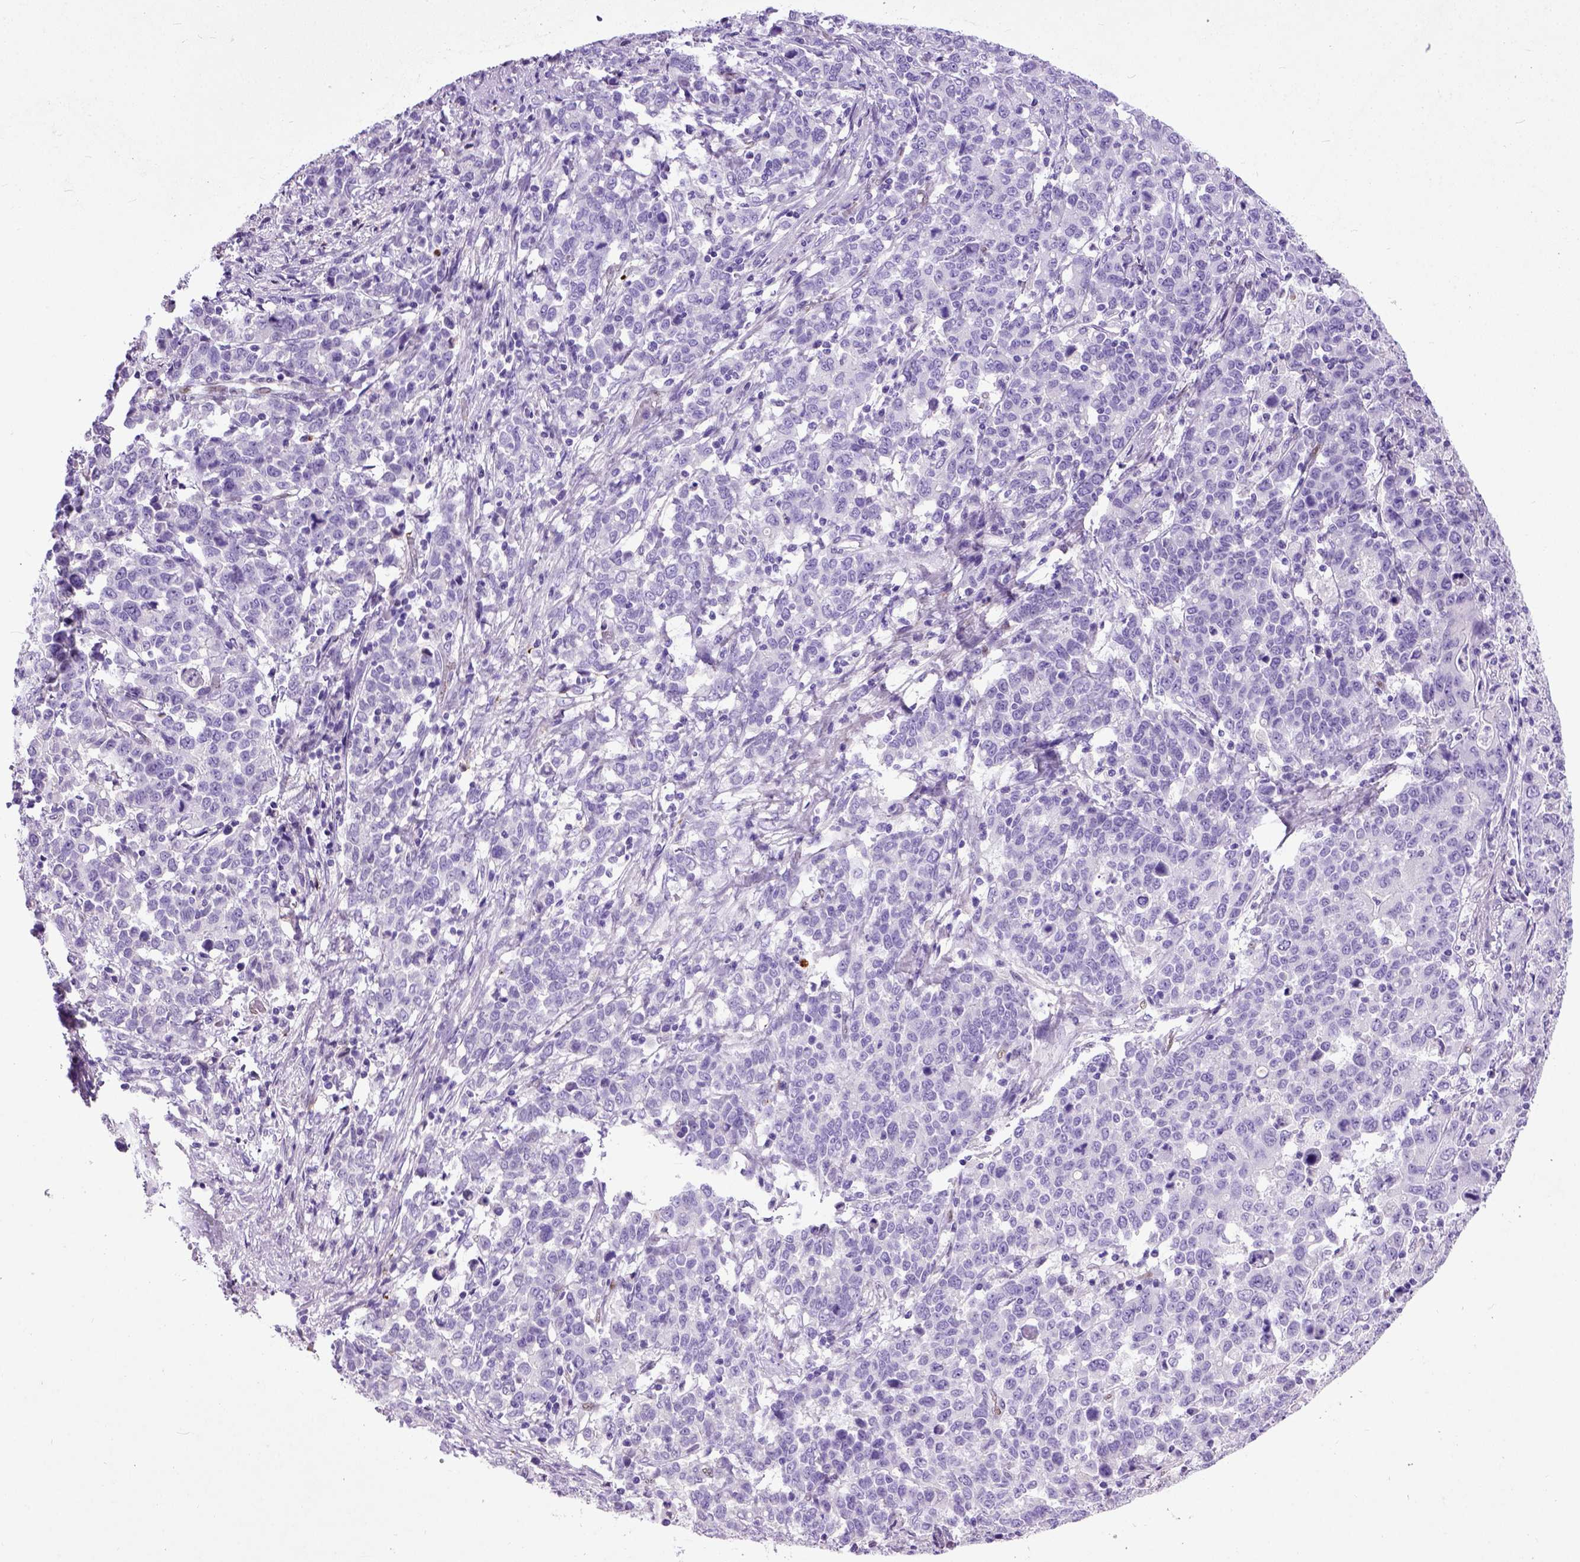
{"staining": {"intensity": "negative", "quantity": "none", "location": "none"}, "tissue": "stomach cancer", "cell_type": "Tumor cells", "image_type": "cancer", "snomed": [{"axis": "morphology", "description": "Adenocarcinoma, NOS"}, {"axis": "topography", "description": "Stomach, upper"}], "caption": "Adenocarcinoma (stomach) was stained to show a protein in brown. There is no significant positivity in tumor cells.", "gene": "ADAMTS8", "patient": {"sex": "male", "age": 69}}